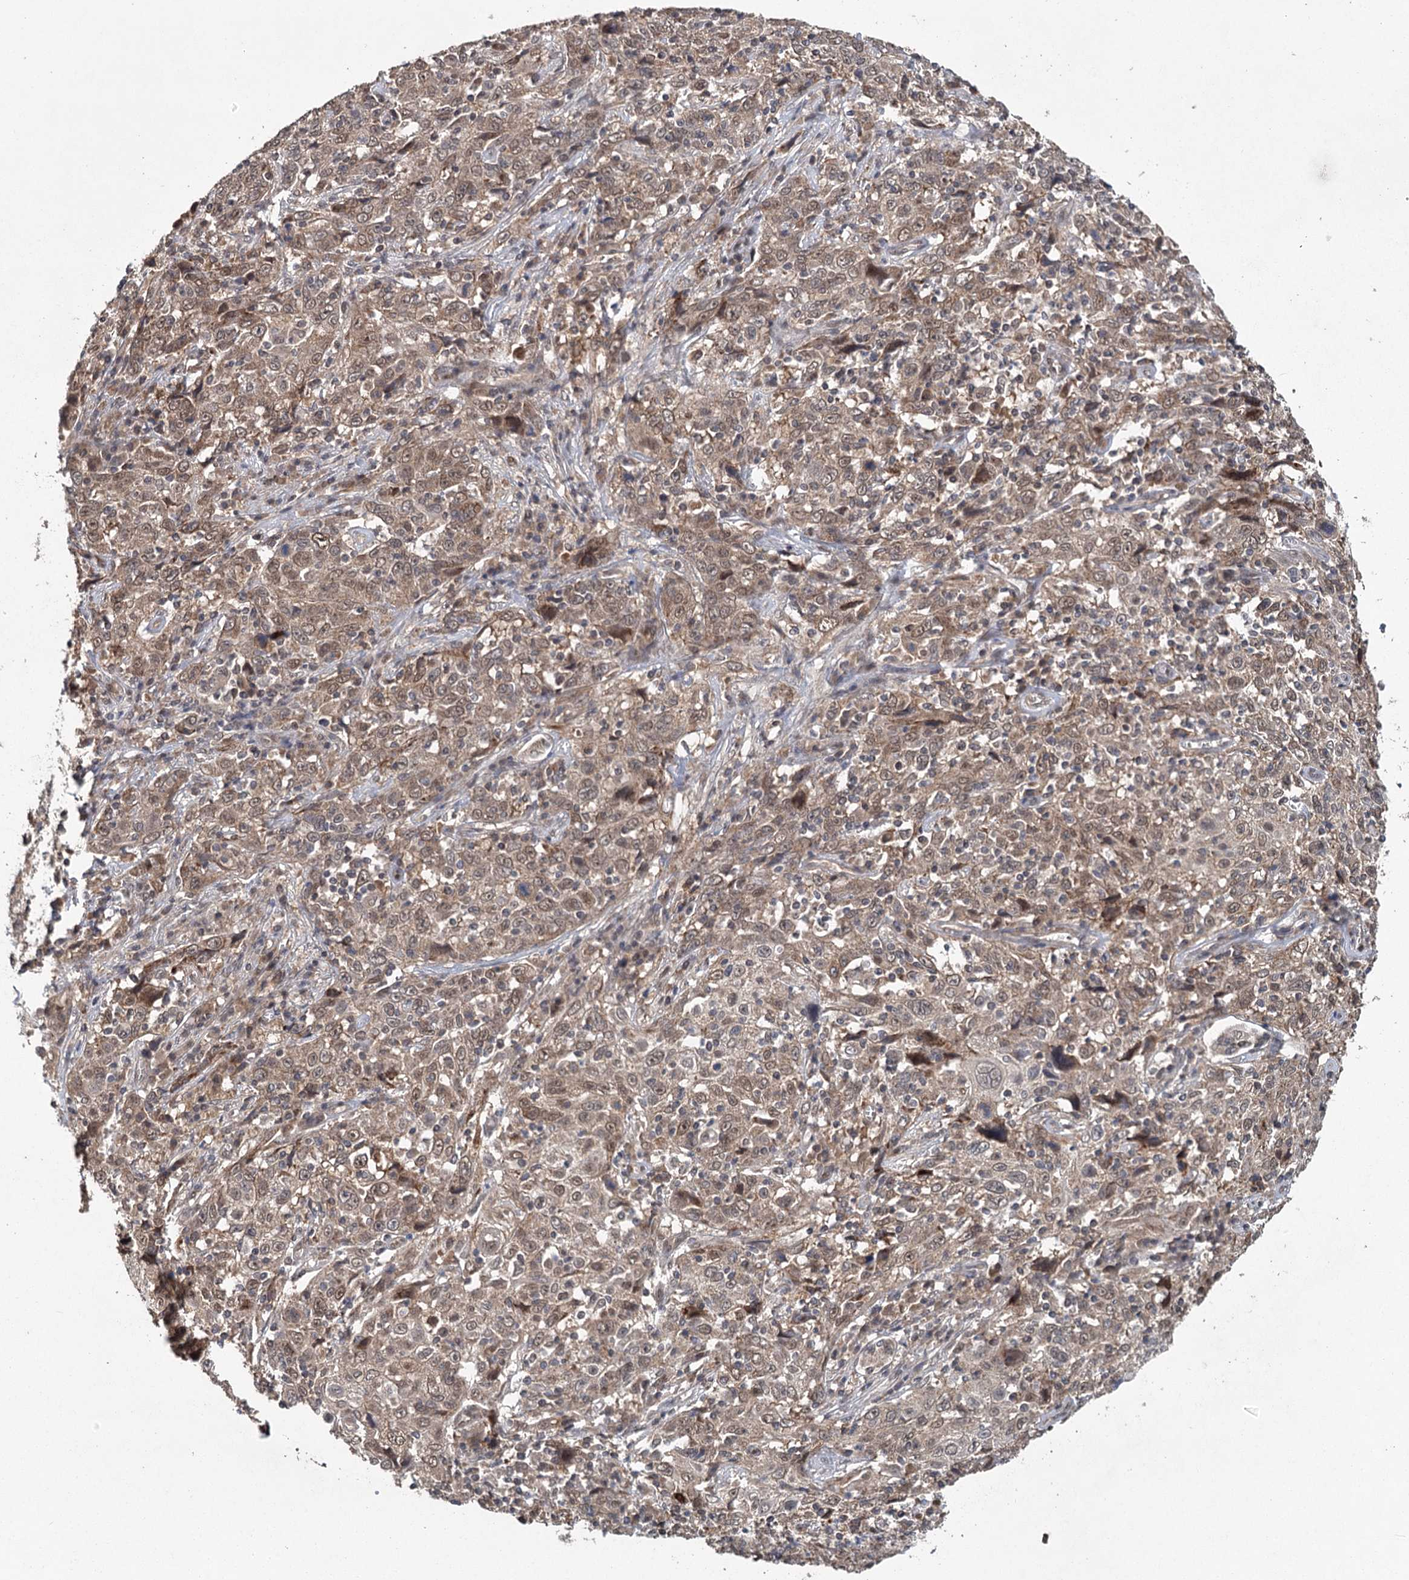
{"staining": {"intensity": "weak", "quantity": ">75%", "location": "cytoplasmic/membranous,nuclear"}, "tissue": "cervical cancer", "cell_type": "Tumor cells", "image_type": "cancer", "snomed": [{"axis": "morphology", "description": "Squamous cell carcinoma, NOS"}, {"axis": "topography", "description": "Cervix"}], "caption": "Protein analysis of cervical cancer (squamous cell carcinoma) tissue demonstrates weak cytoplasmic/membranous and nuclear expression in approximately >75% of tumor cells.", "gene": "MYG1", "patient": {"sex": "female", "age": 46}}